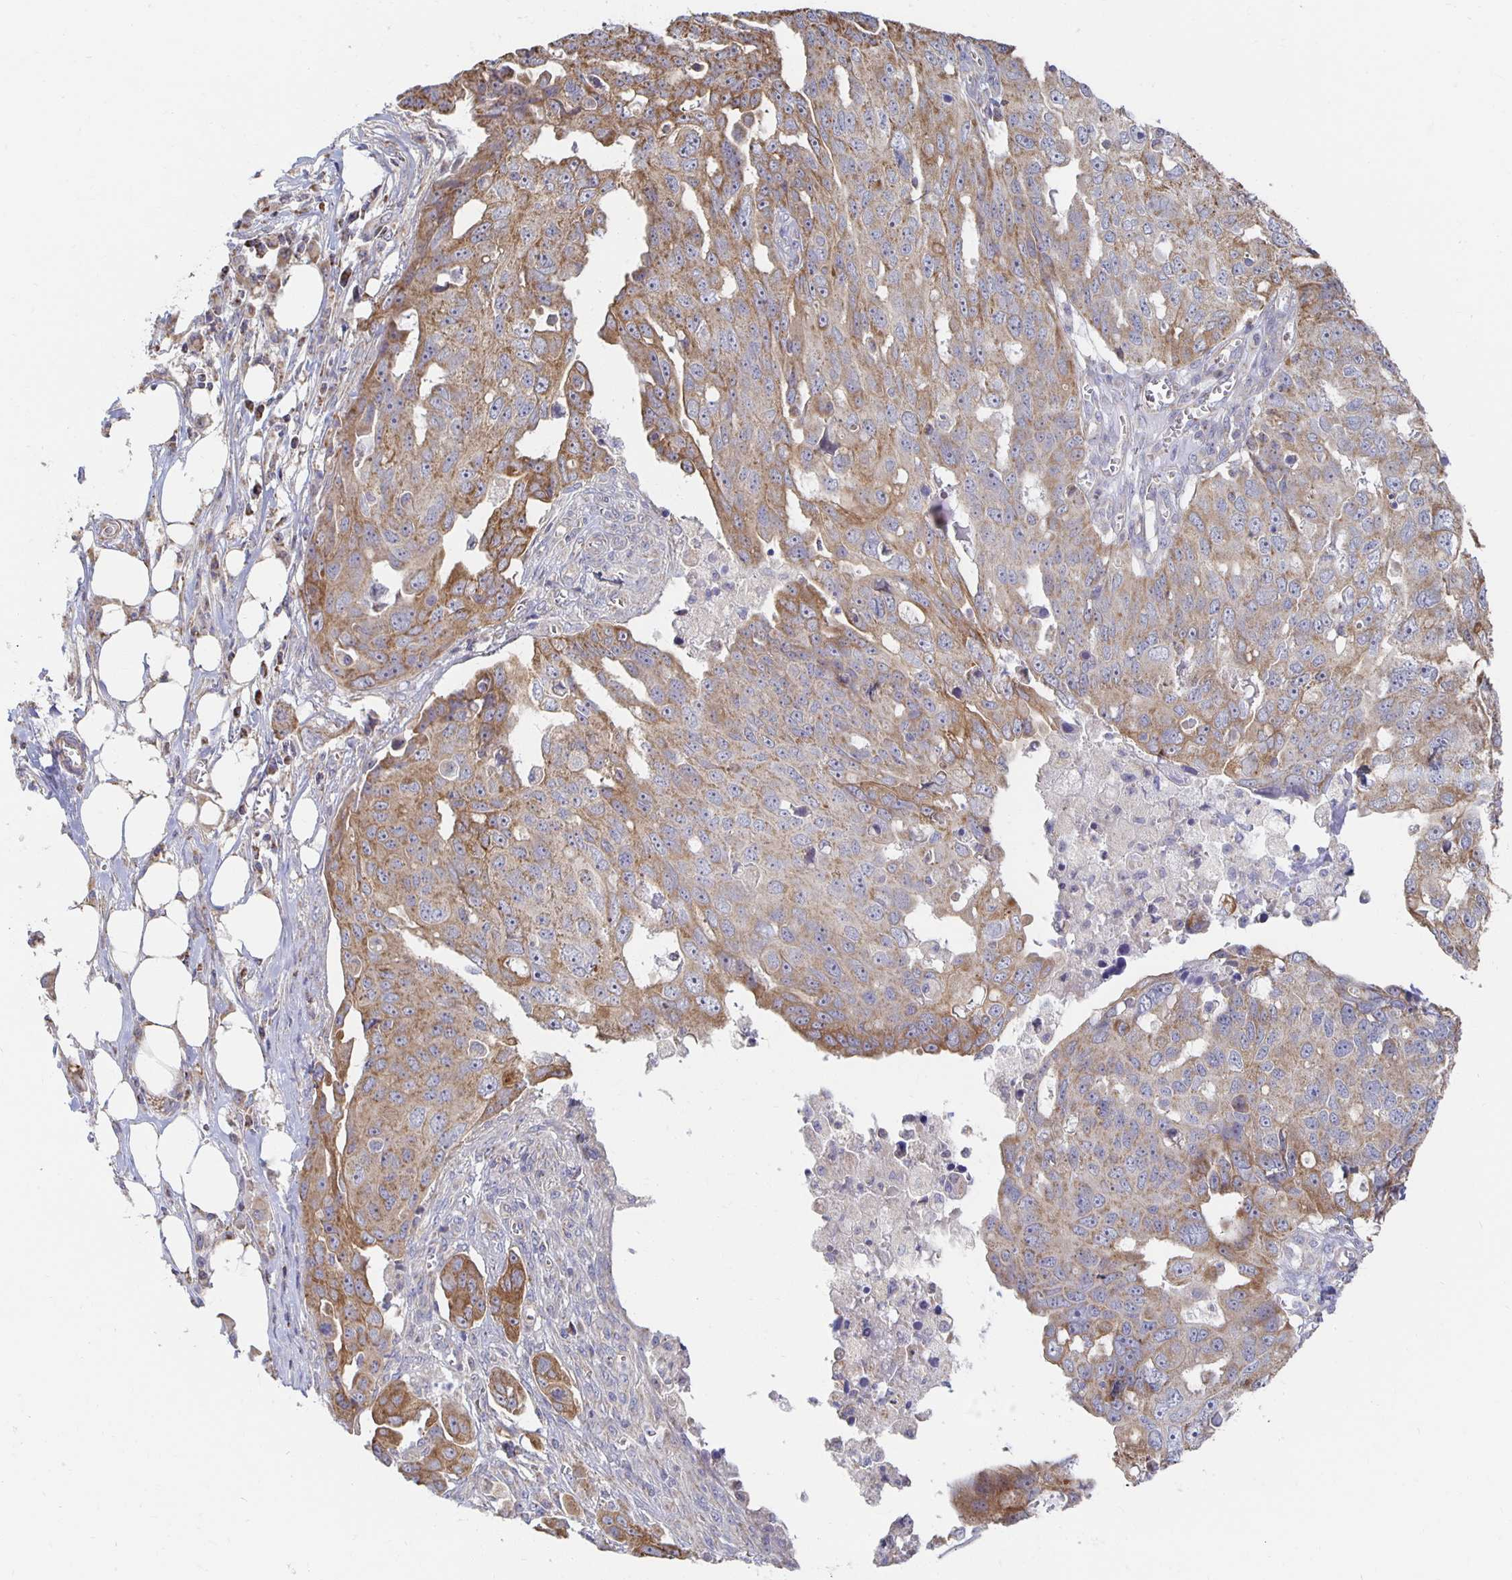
{"staining": {"intensity": "moderate", "quantity": ">75%", "location": "cytoplasmic/membranous"}, "tissue": "ovarian cancer", "cell_type": "Tumor cells", "image_type": "cancer", "snomed": [{"axis": "morphology", "description": "Carcinoma, endometroid"}, {"axis": "topography", "description": "Ovary"}], "caption": "This micrograph demonstrates immunohistochemistry (IHC) staining of human ovarian endometroid carcinoma, with medium moderate cytoplasmic/membranous expression in about >75% of tumor cells.", "gene": "NKX2-8", "patient": {"sex": "female", "age": 70}}